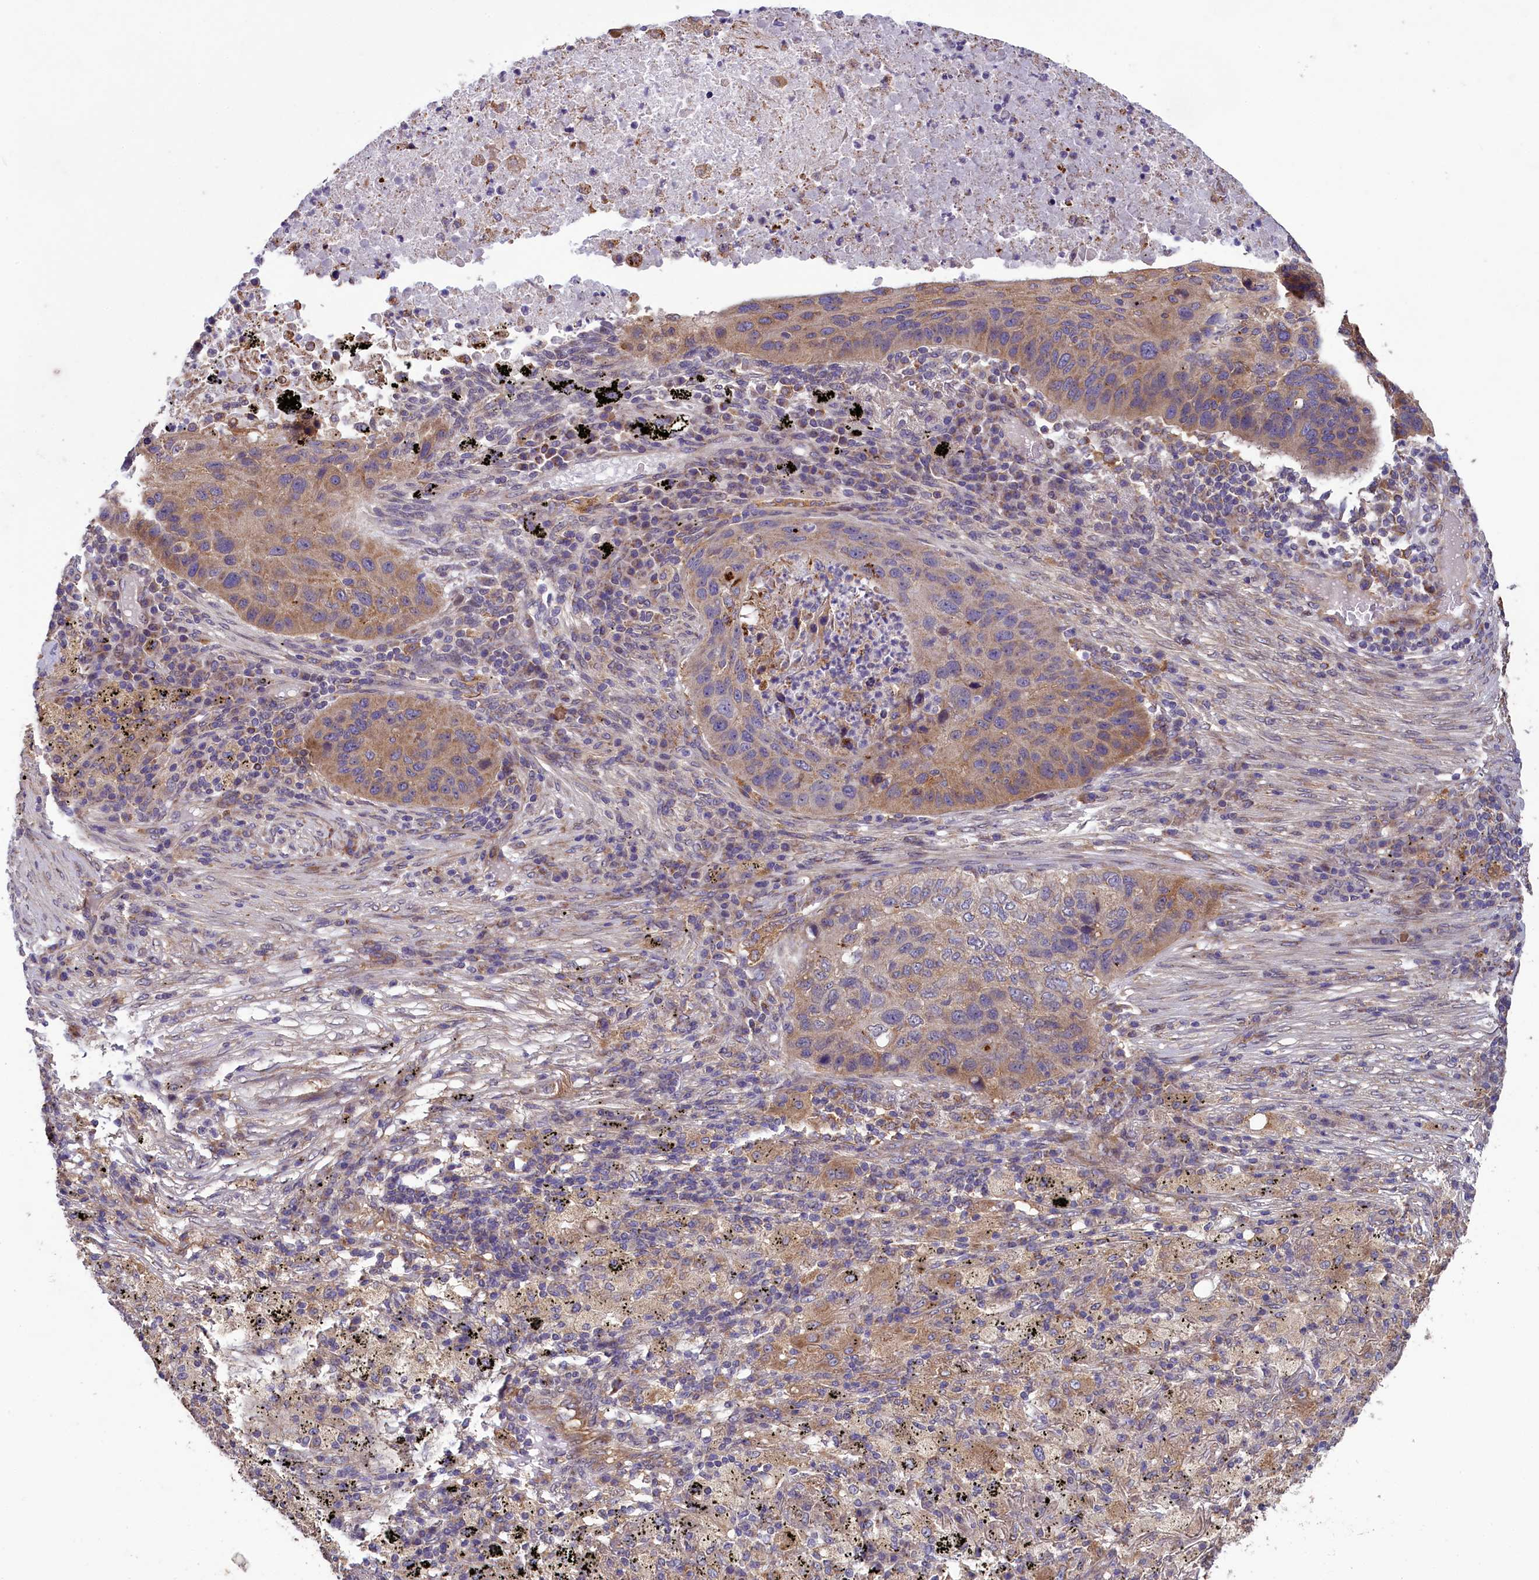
{"staining": {"intensity": "moderate", "quantity": "25%-75%", "location": "cytoplasmic/membranous"}, "tissue": "lung cancer", "cell_type": "Tumor cells", "image_type": "cancer", "snomed": [{"axis": "morphology", "description": "Squamous cell carcinoma, NOS"}, {"axis": "topography", "description": "Lung"}], "caption": "IHC staining of lung cancer, which demonstrates medium levels of moderate cytoplasmic/membranous staining in about 25%-75% of tumor cells indicating moderate cytoplasmic/membranous protein positivity. The staining was performed using DAB (brown) for protein detection and nuclei were counterstained in hematoxylin (blue).", "gene": "ACAD8", "patient": {"sex": "female", "age": 63}}